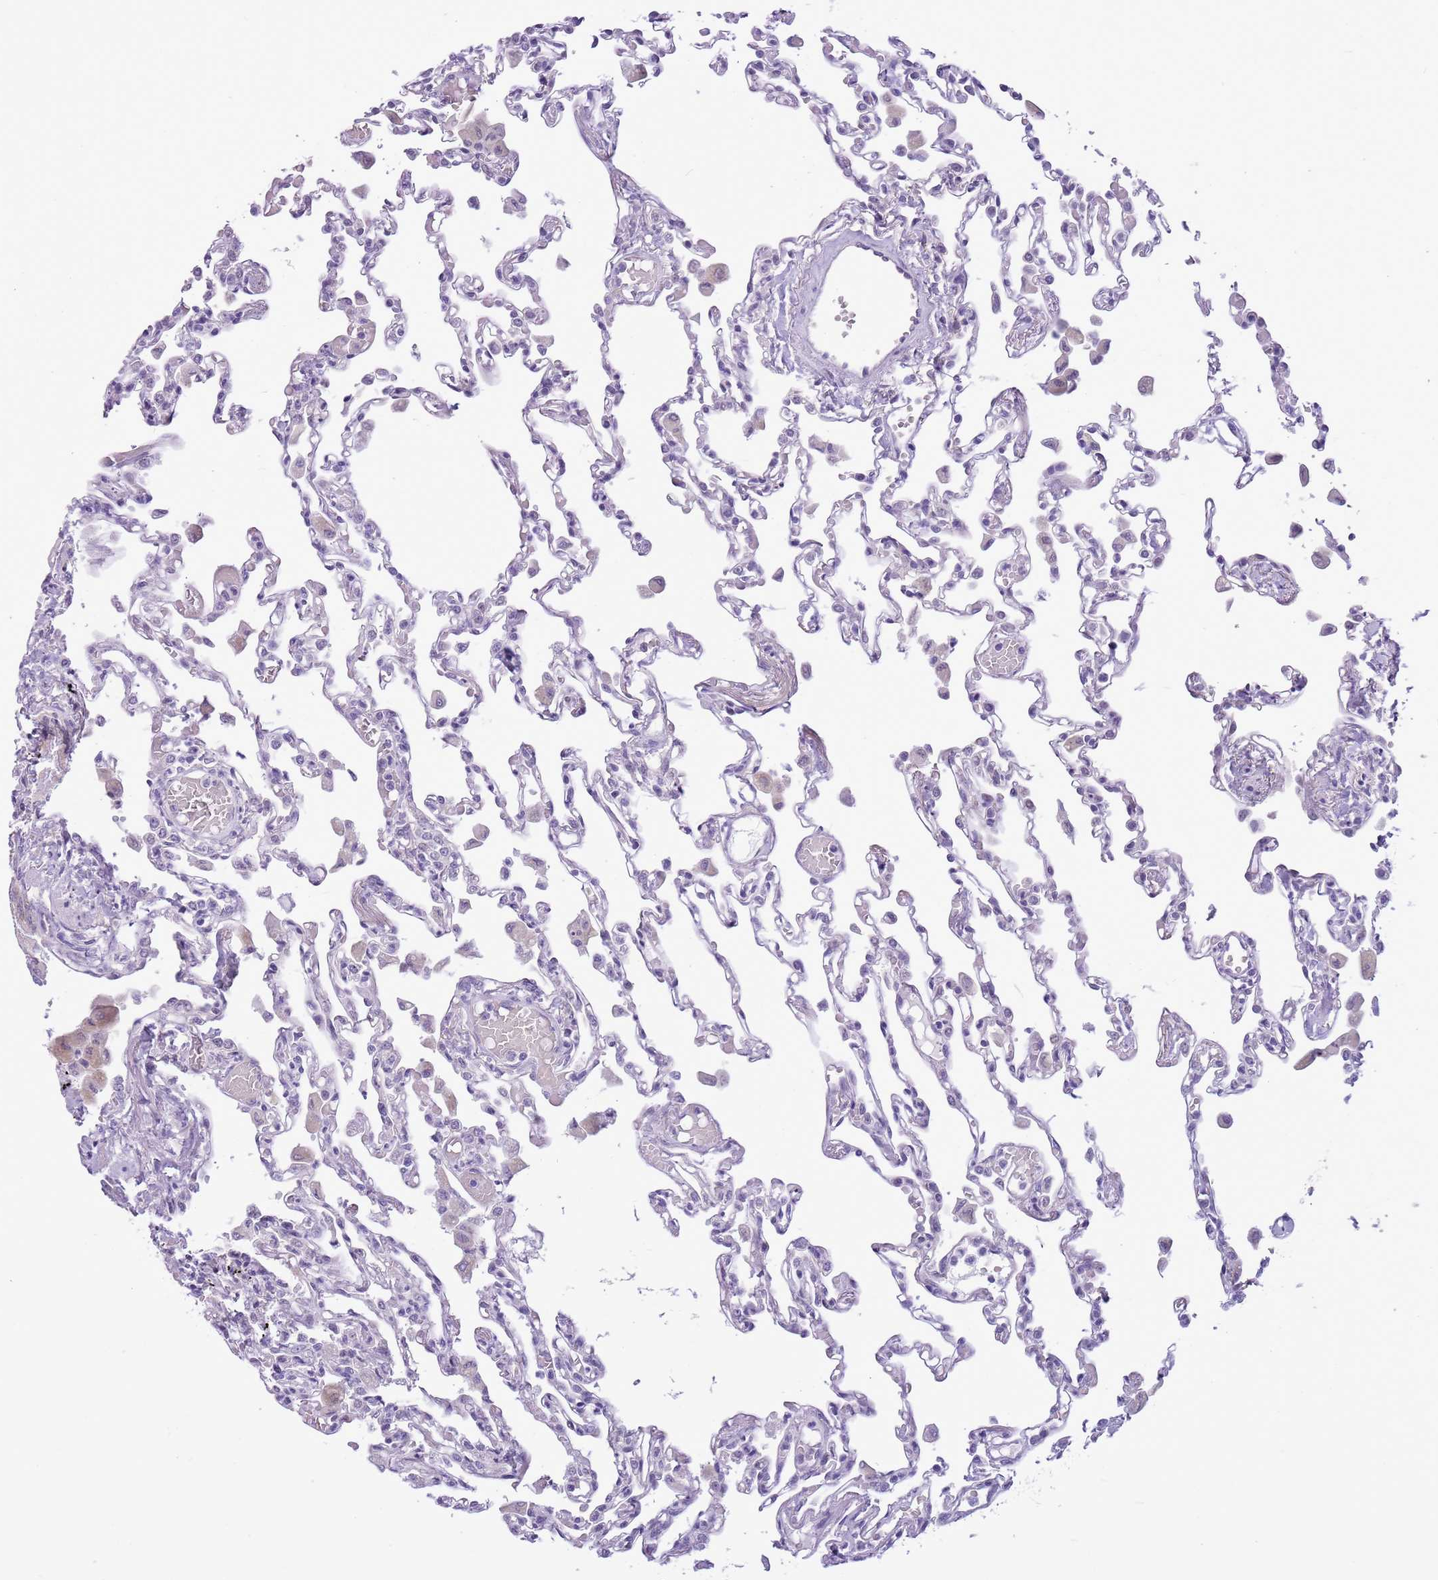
{"staining": {"intensity": "negative", "quantity": "none", "location": "none"}, "tissue": "lung", "cell_type": "Alveolar cells", "image_type": "normal", "snomed": [{"axis": "morphology", "description": "Normal tissue, NOS"}, {"axis": "topography", "description": "Bronchus"}, {"axis": "topography", "description": "Lung"}], "caption": "Protein analysis of unremarkable lung exhibits no significant expression in alveolar cells.", "gene": "FAM120C", "patient": {"sex": "female", "age": 49}}